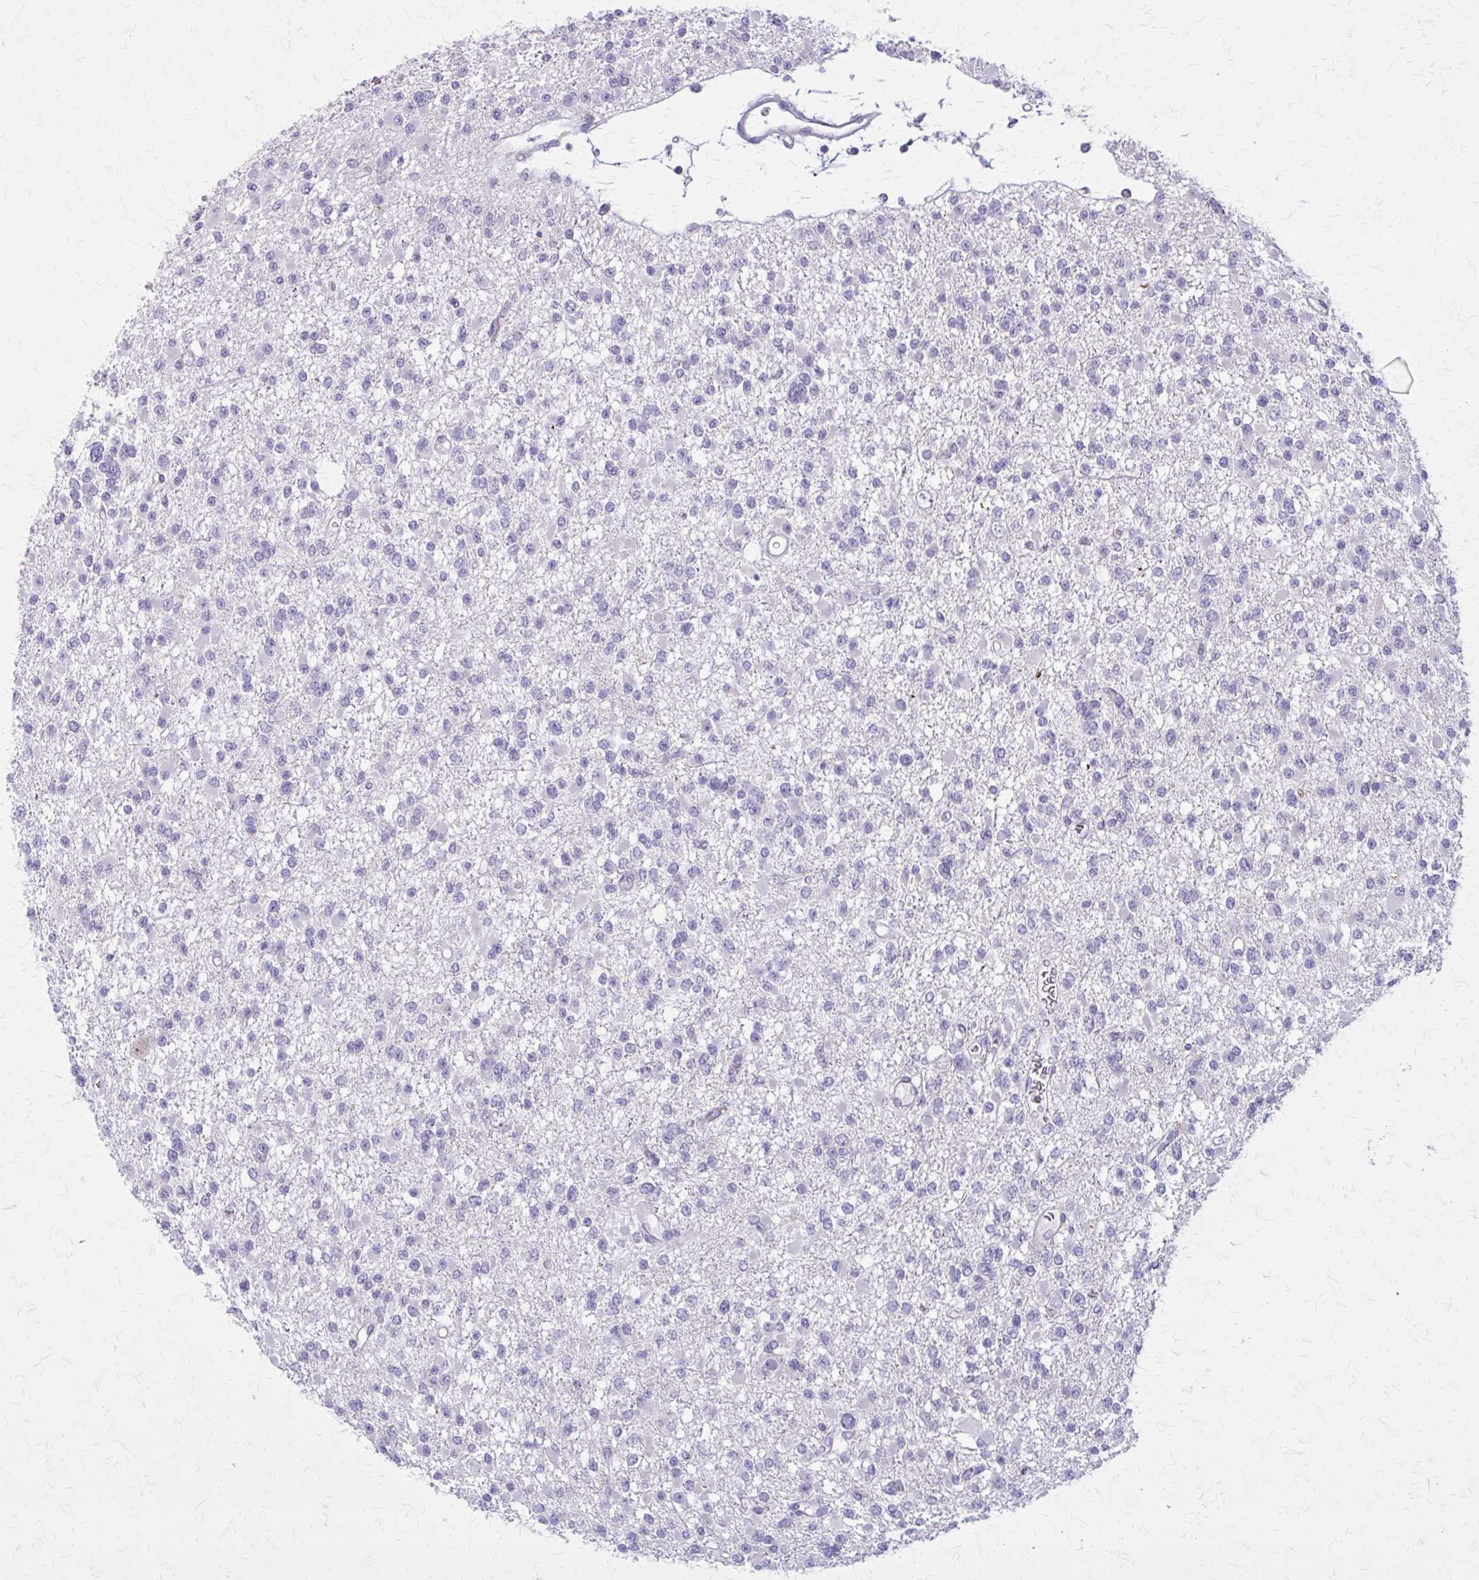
{"staining": {"intensity": "negative", "quantity": "none", "location": "none"}, "tissue": "glioma", "cell_type": "Tumor cells", "image_type": "cancer", "snomed": [{"axis": "morphology", "description": "Glioma, malignant, Low grade"}, {"axis": "topography", "description": "Brain"}], "caption": "Immunohistochemistry (IHC) image of glioma stained for a protein (brown), which displays no staining in tumor cells. (DAB immunohistochemistry (IHC), high magnification).", "gene": "PITPNM1", "patient": {"sex": "female", "age": 22}}